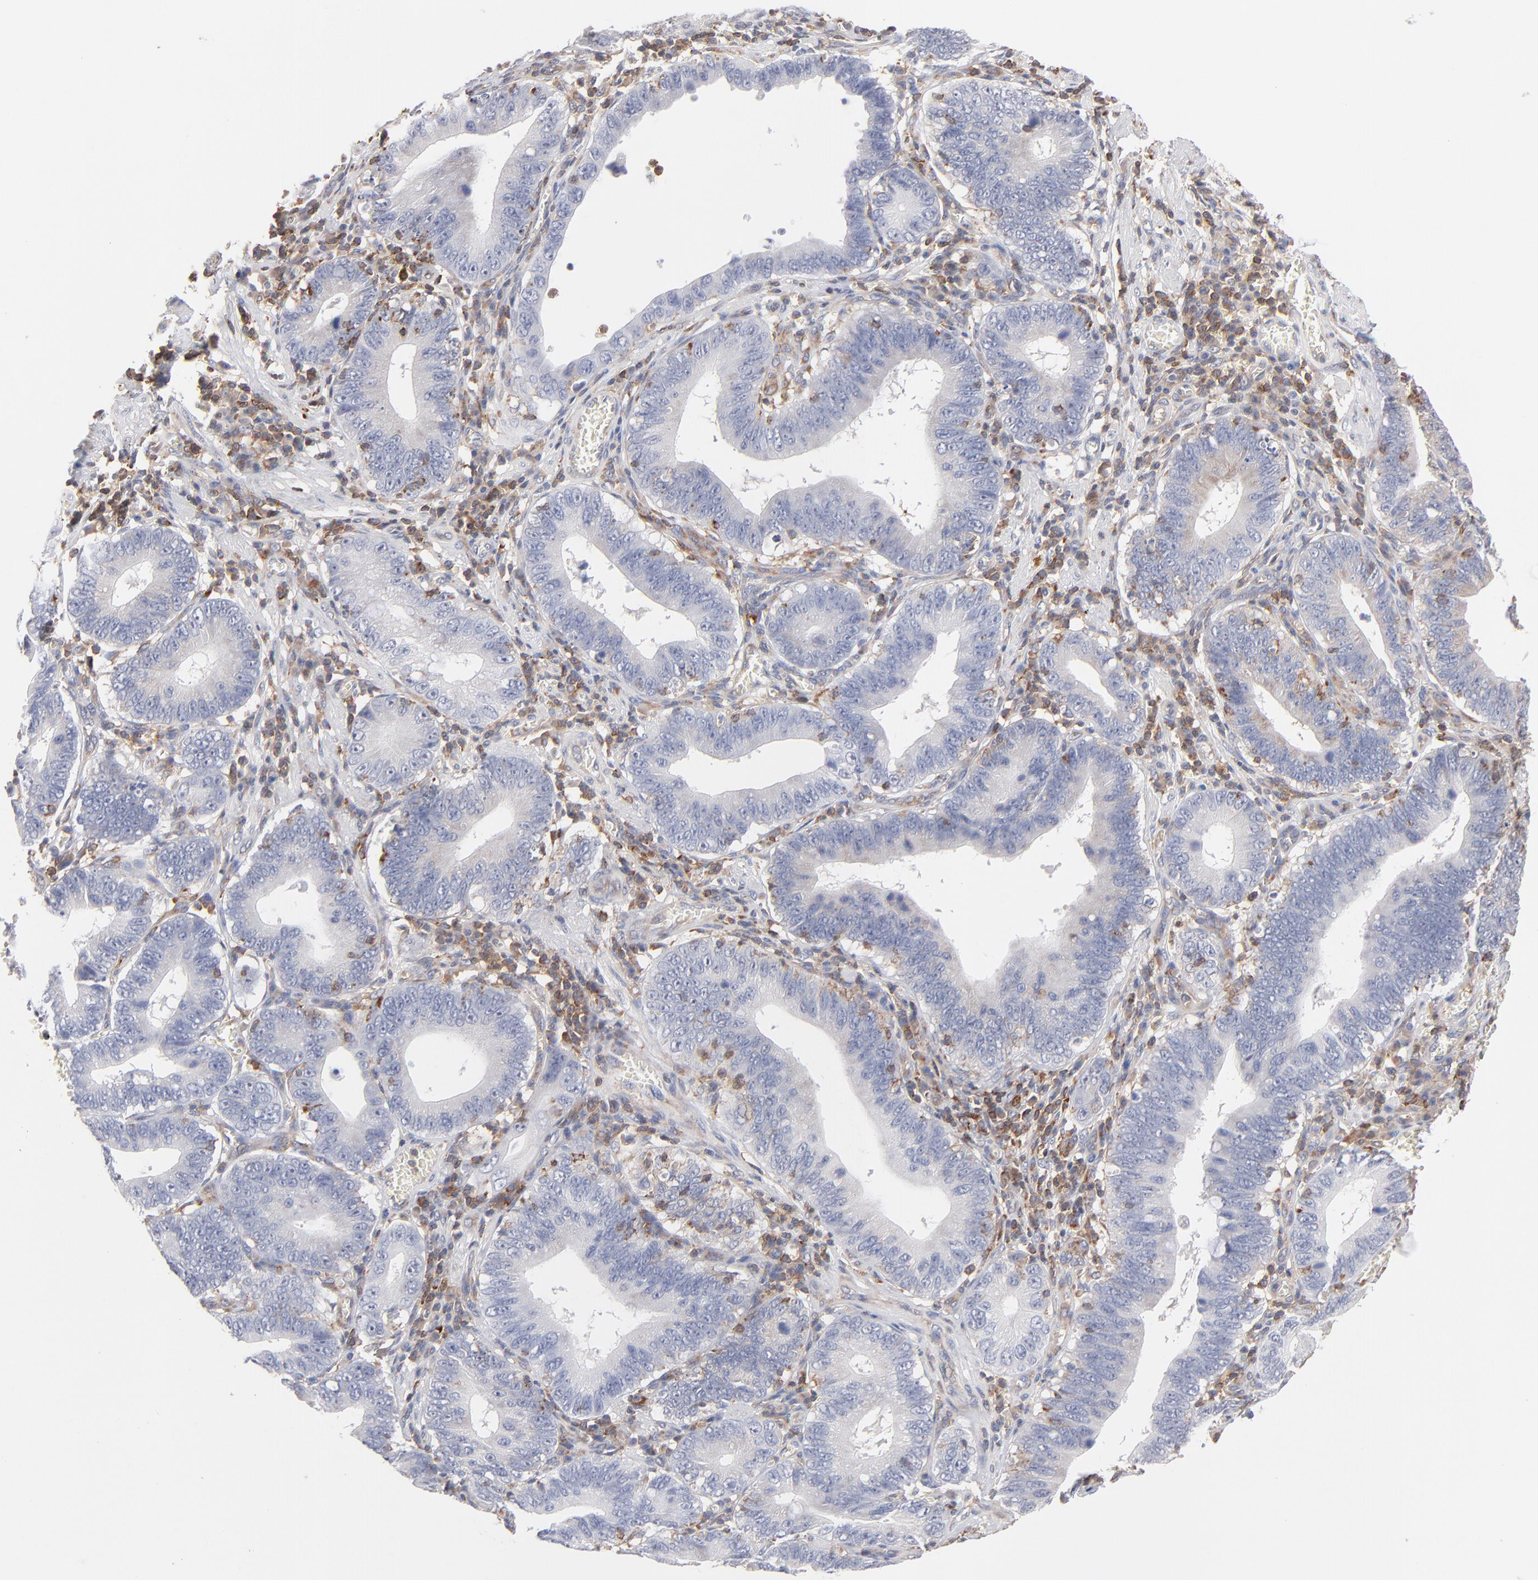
{"staining": {"intensity": "negative", "quantity": "none", "location": "none"}, "tissue": "stomach cancer", "cell_type": "Tumor cells", "image_type": "cancer", "snomed": [{"axis": "morphology", "description": "Adenocarcinoma, NOS"}, {"axis": "topography", "description": "Stomach"}, {"axis": "topography", "description": "Gastric cardia"}], "caption": "A micrograph of human stomach adenocarcinoma is negative for staining in tumor cells. (Stains: DAB immunohistochemistry with hematoxylin counter stain, Microscopy: brightfield microscopy at high magnification).", "gene": "WIPF1", "patient": {"sex": "male", "age": 59}}